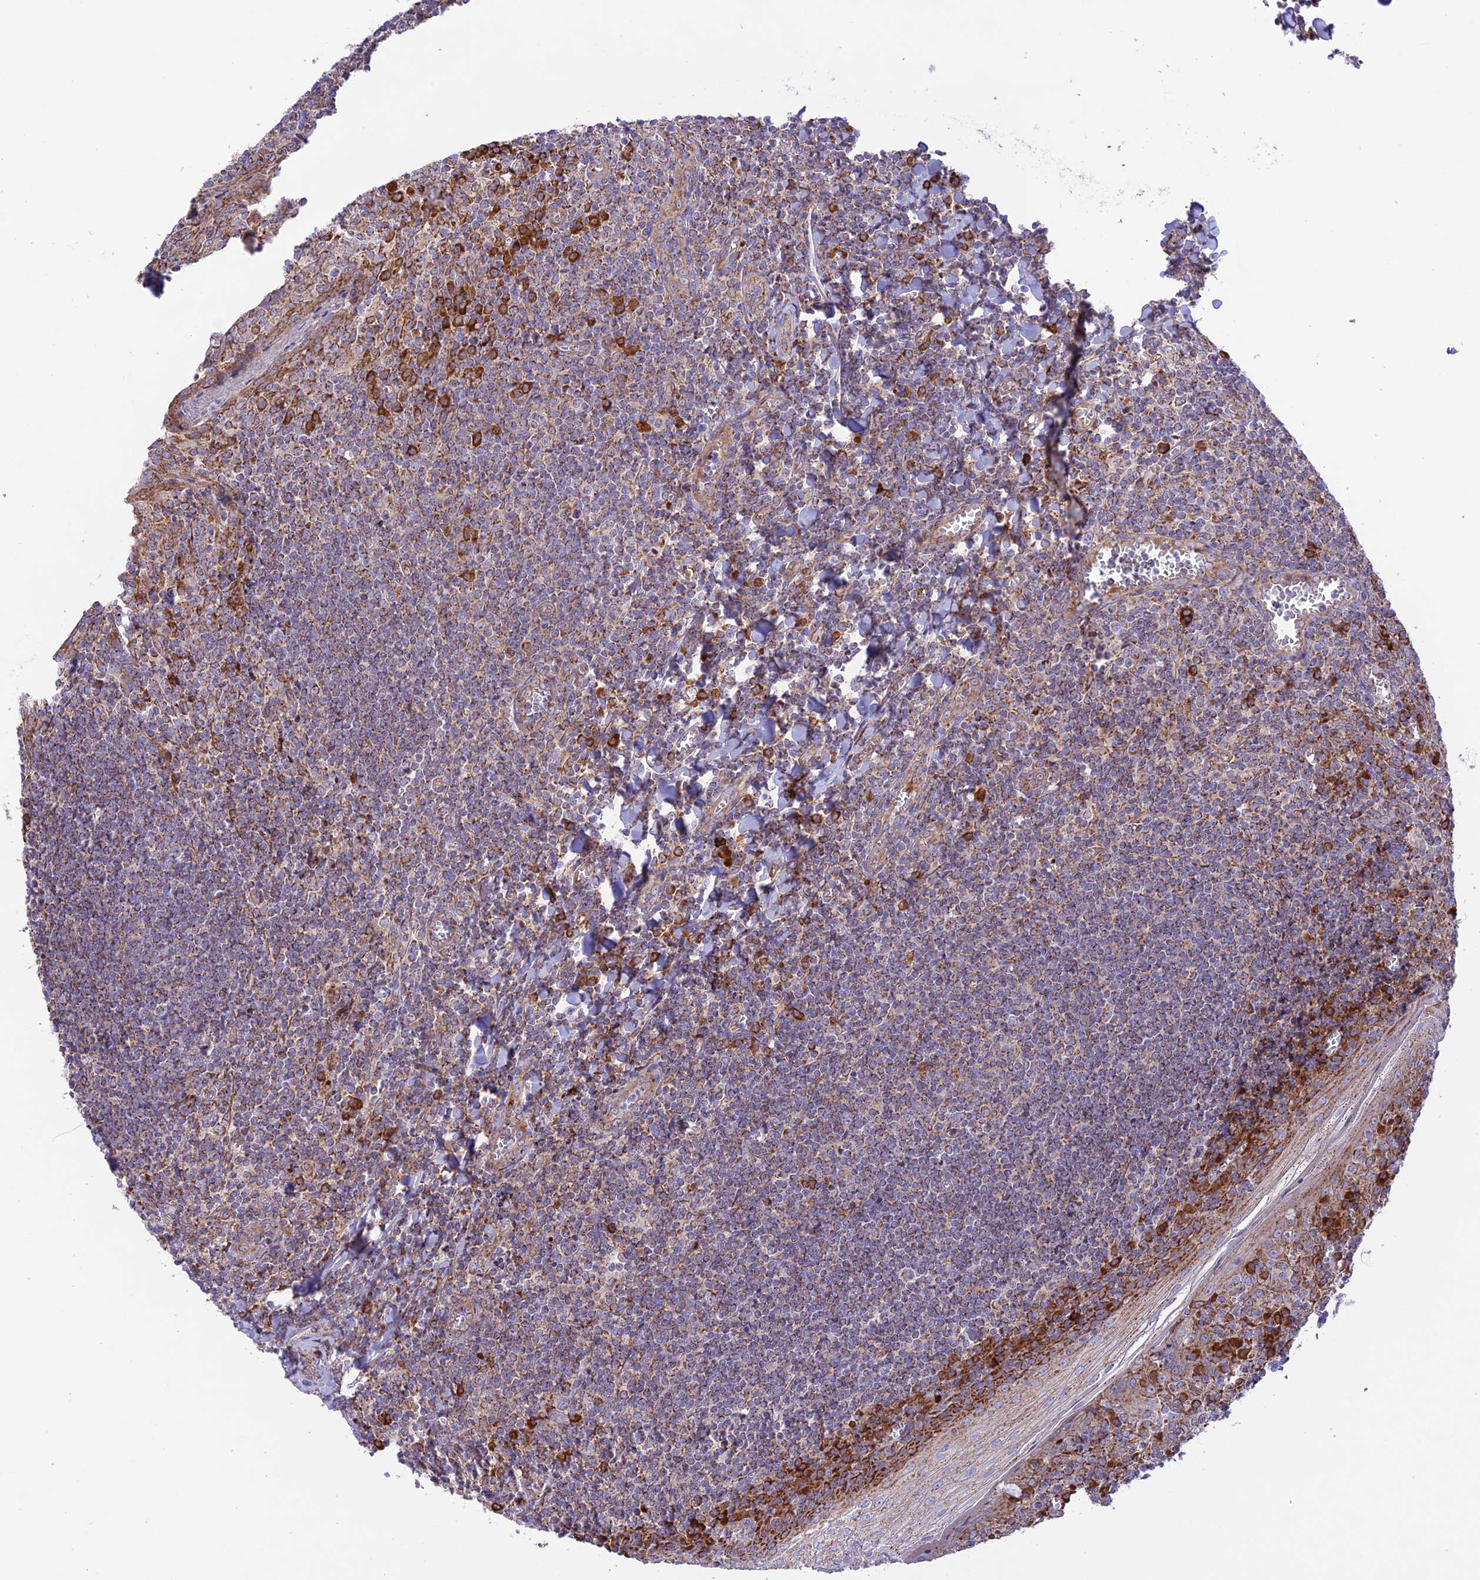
{"staining": {"intensity": "strong", "quantity": "25%-75%", "location": "cytoplasmic/membranous"}, "tissue": "tonsil", "cell_type": "Germinal center cells", "image_type": "normal", "snomed": [{"axis": "morphology", "description": "Normal tissue, NOS"}, {"axis": "topography", "description": "Tonsil"}], "caption": "The image shows a brown stain indicating the presence of a protein in the cytoplasmic/membranous of germinal center cells in tonsil.", "gene": "UAP1L1", "patient": {"sex": "male", "age": 27}}